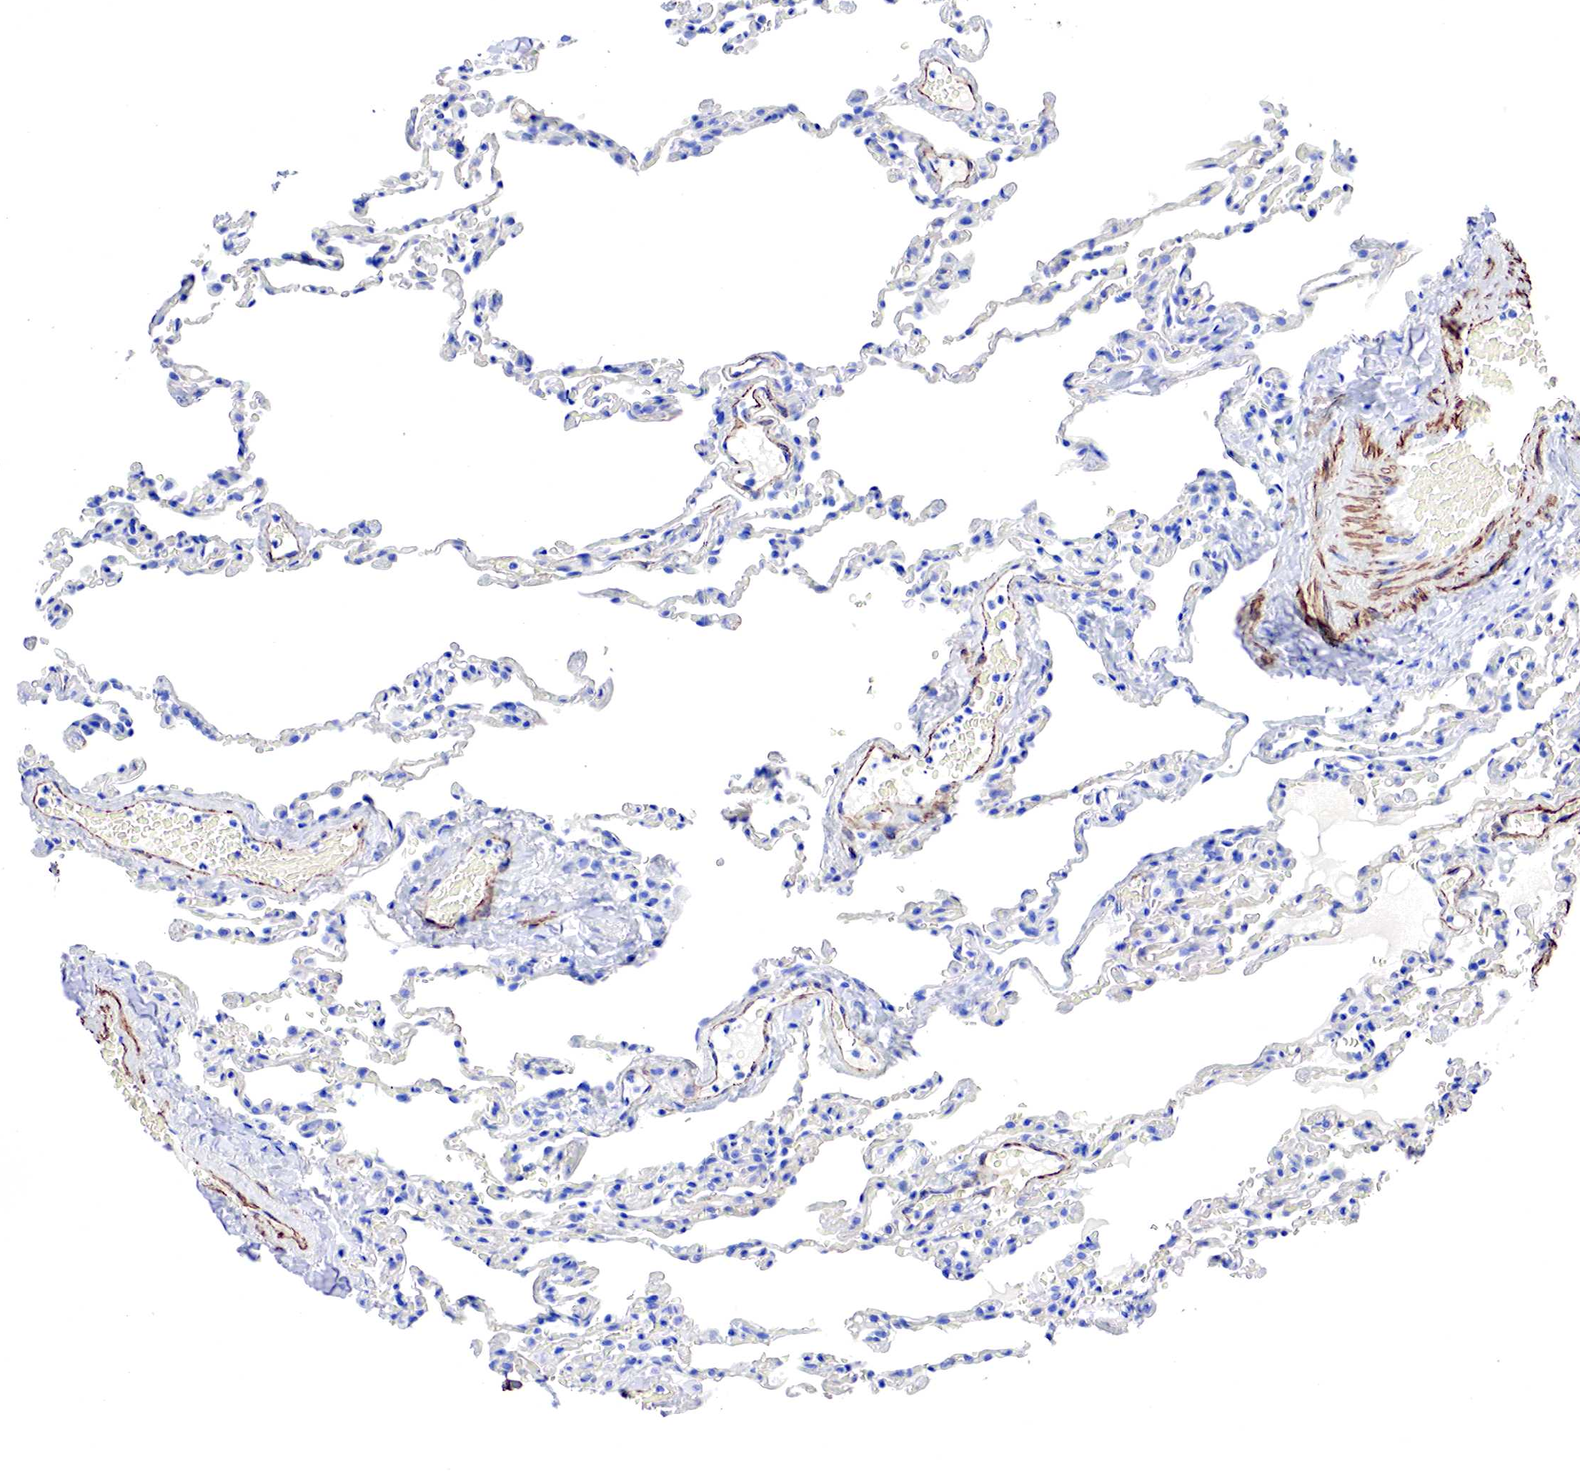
{"staining": {"intensity": "negative", "quantity": "none", "location": "none"}, "tissue": "lung", "cell_type": "Alveolar cells", "image_type": "normal", "snomed": [{"axis": "morphology", "description": "Normal tissue, NOS"}, {"axis": "topography", "description": "Lung"}], "caption": "This is a histopathology image of IHC staining of unremarkable lung, which shows no positivity in alveolar cells.", "gene": "TPM1", "patient": {"sex": "female", "age": 61}}